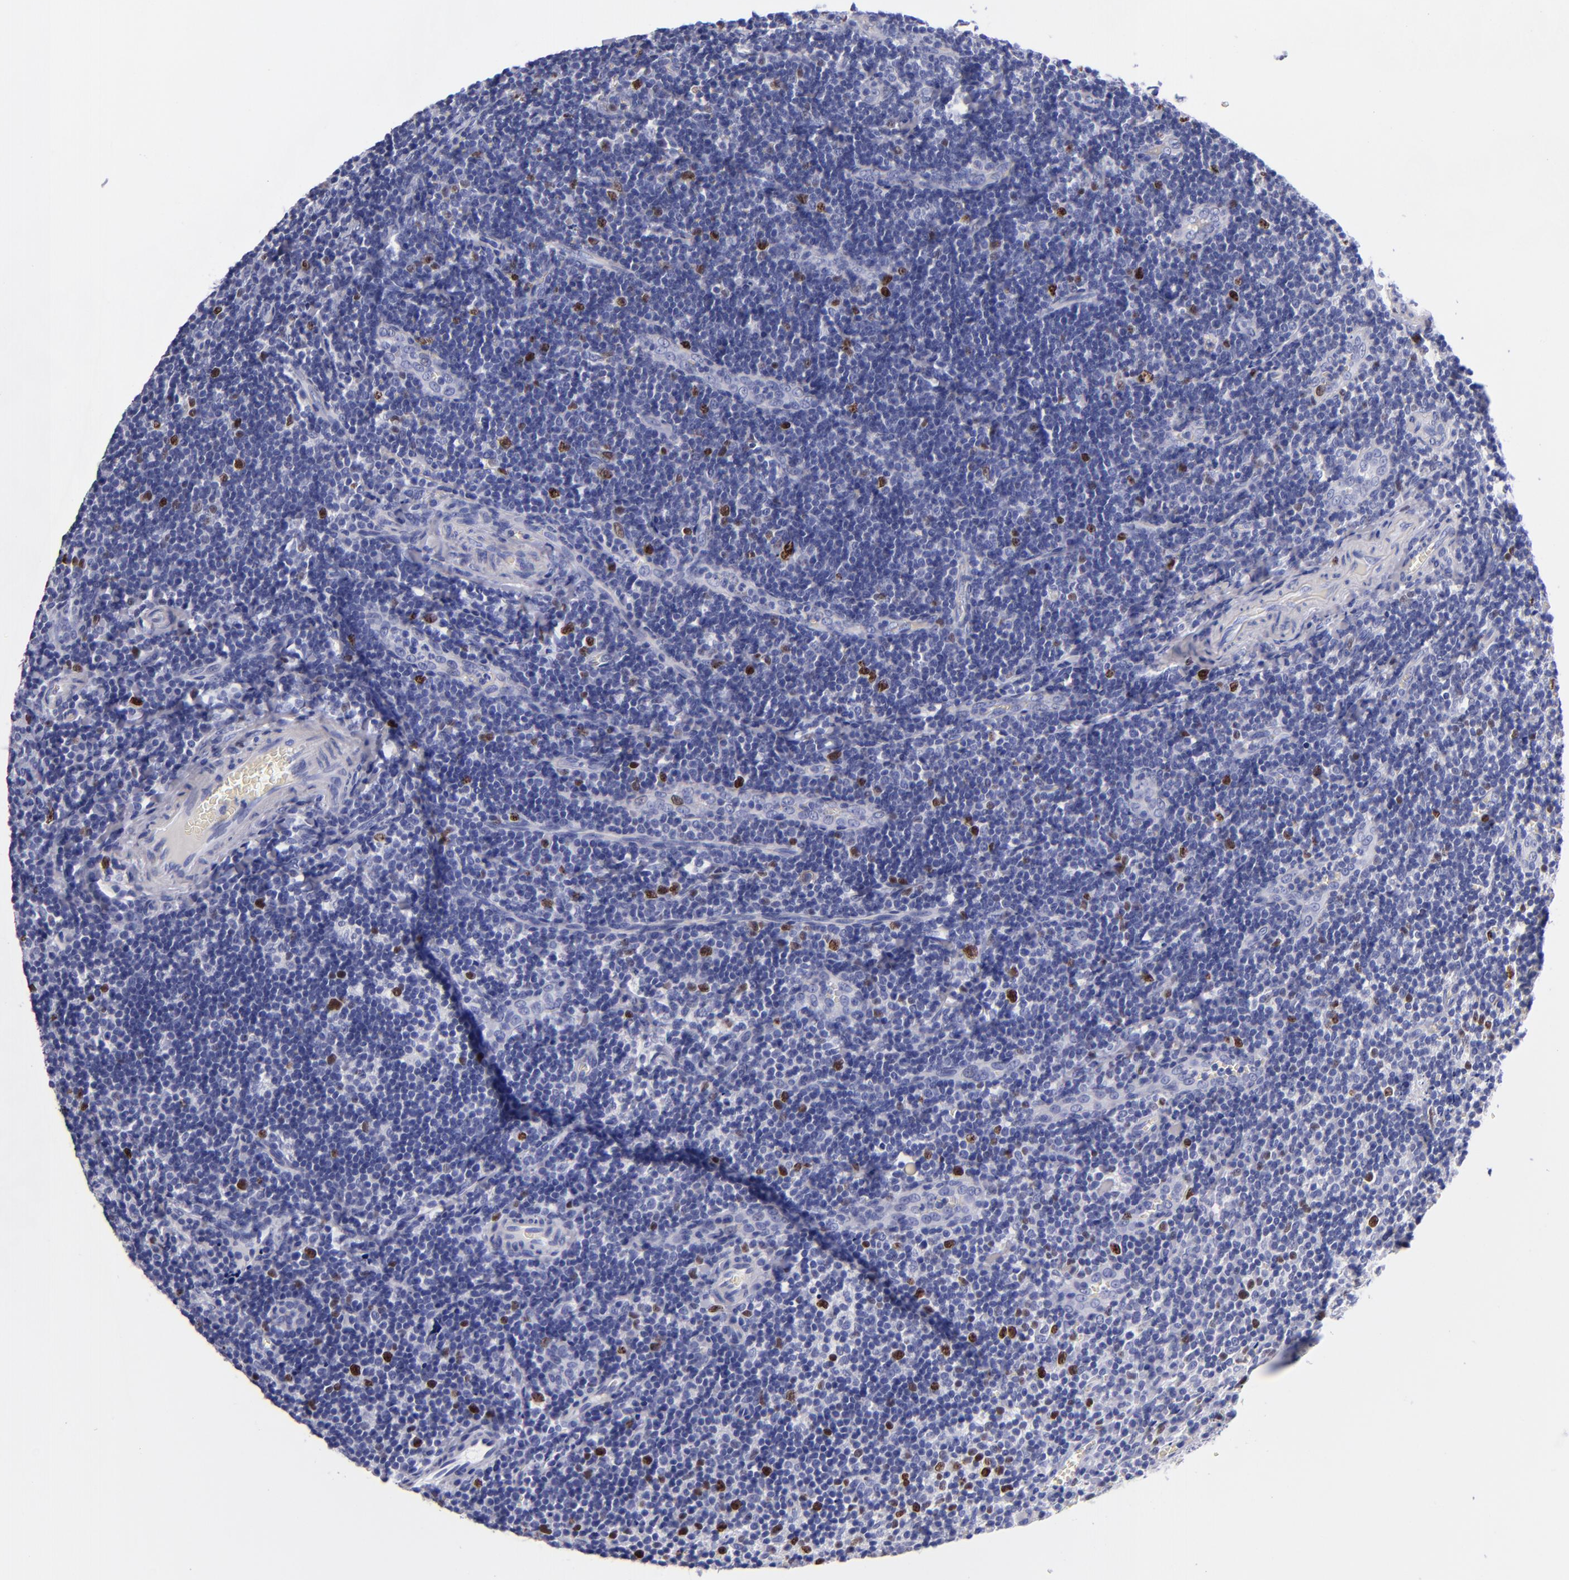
{"staining": {"intensity": "strong", "quantity": "25%-75%", "location": "nuclear"}, "tissue": "tonsil", "cell_type": "Germinal center cells", "image_type": "normal", "snomed": [{"axis": "morphology", "description": "Normal tissue, NOS"}, {"axis": "topography", "description": "Tonsil"}], "caption": "This is a photomicrograph of immunohistochemistry staining of normal tonsil, which shows strong staining in the nuclear of germinal center cells.", "gene": "MCM7", "patient": {"sex": "male", "age": 20}}